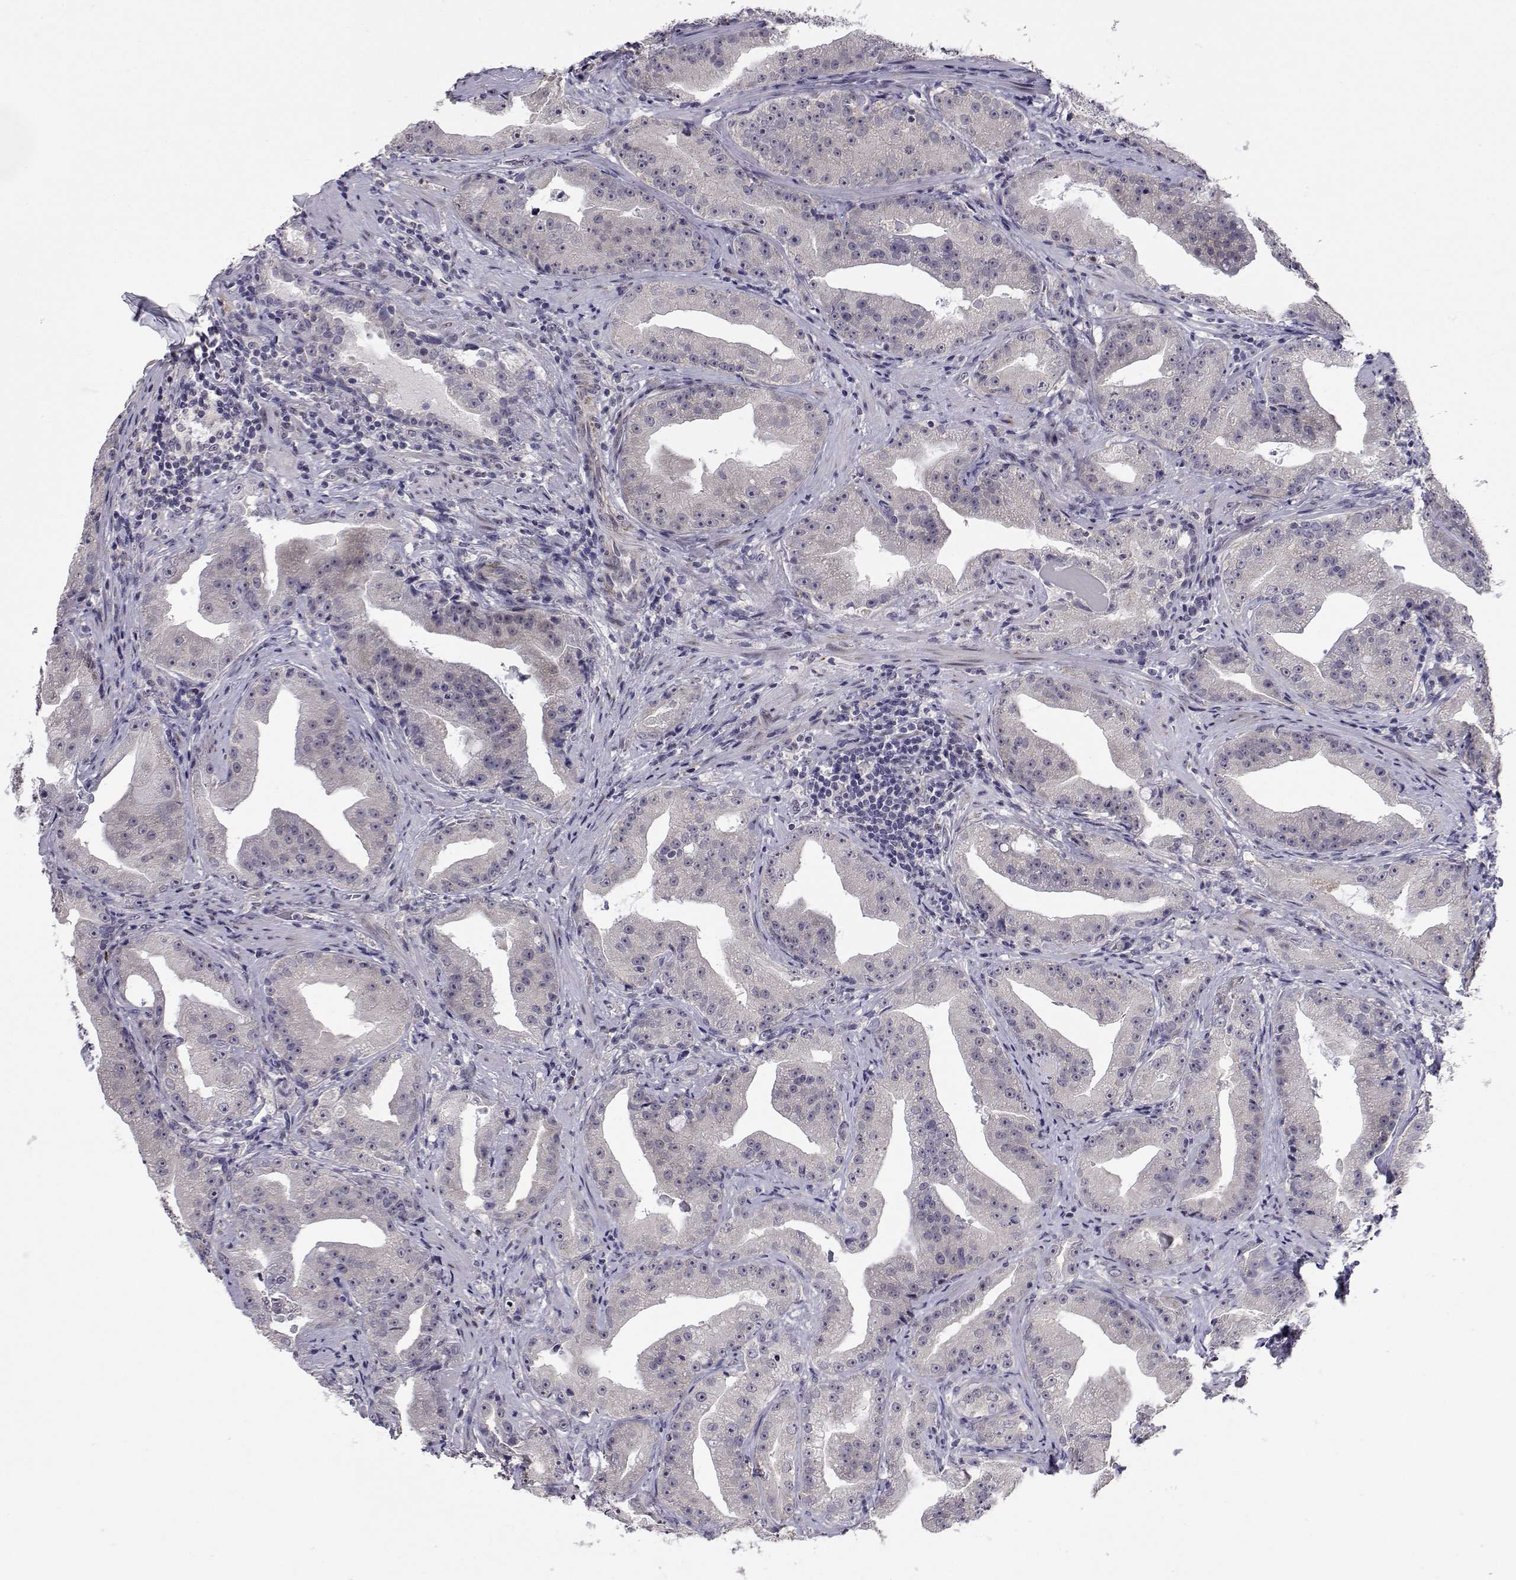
{"staining": {"intensity": "negative", "quantity": "none", "location": "none"}, "tissue": "prostate cancer", "cell_type": "Tumor cells", "image_type": "cancer", "snomed": [{"axis": "morphology", "description": "Adenocarcinoma, Low grade"}, {"axis": "topography", "description": "Prostate"}], "caption": "IHC histopathology image of neoplastic tissue: human prostate cancer (adenocarcinoma (low-grade)) stained with DAB reveals no significant protein staining in tumor cells.", "gene": "SLC6A3", "patient": {"sex": "male", "age": 62}}